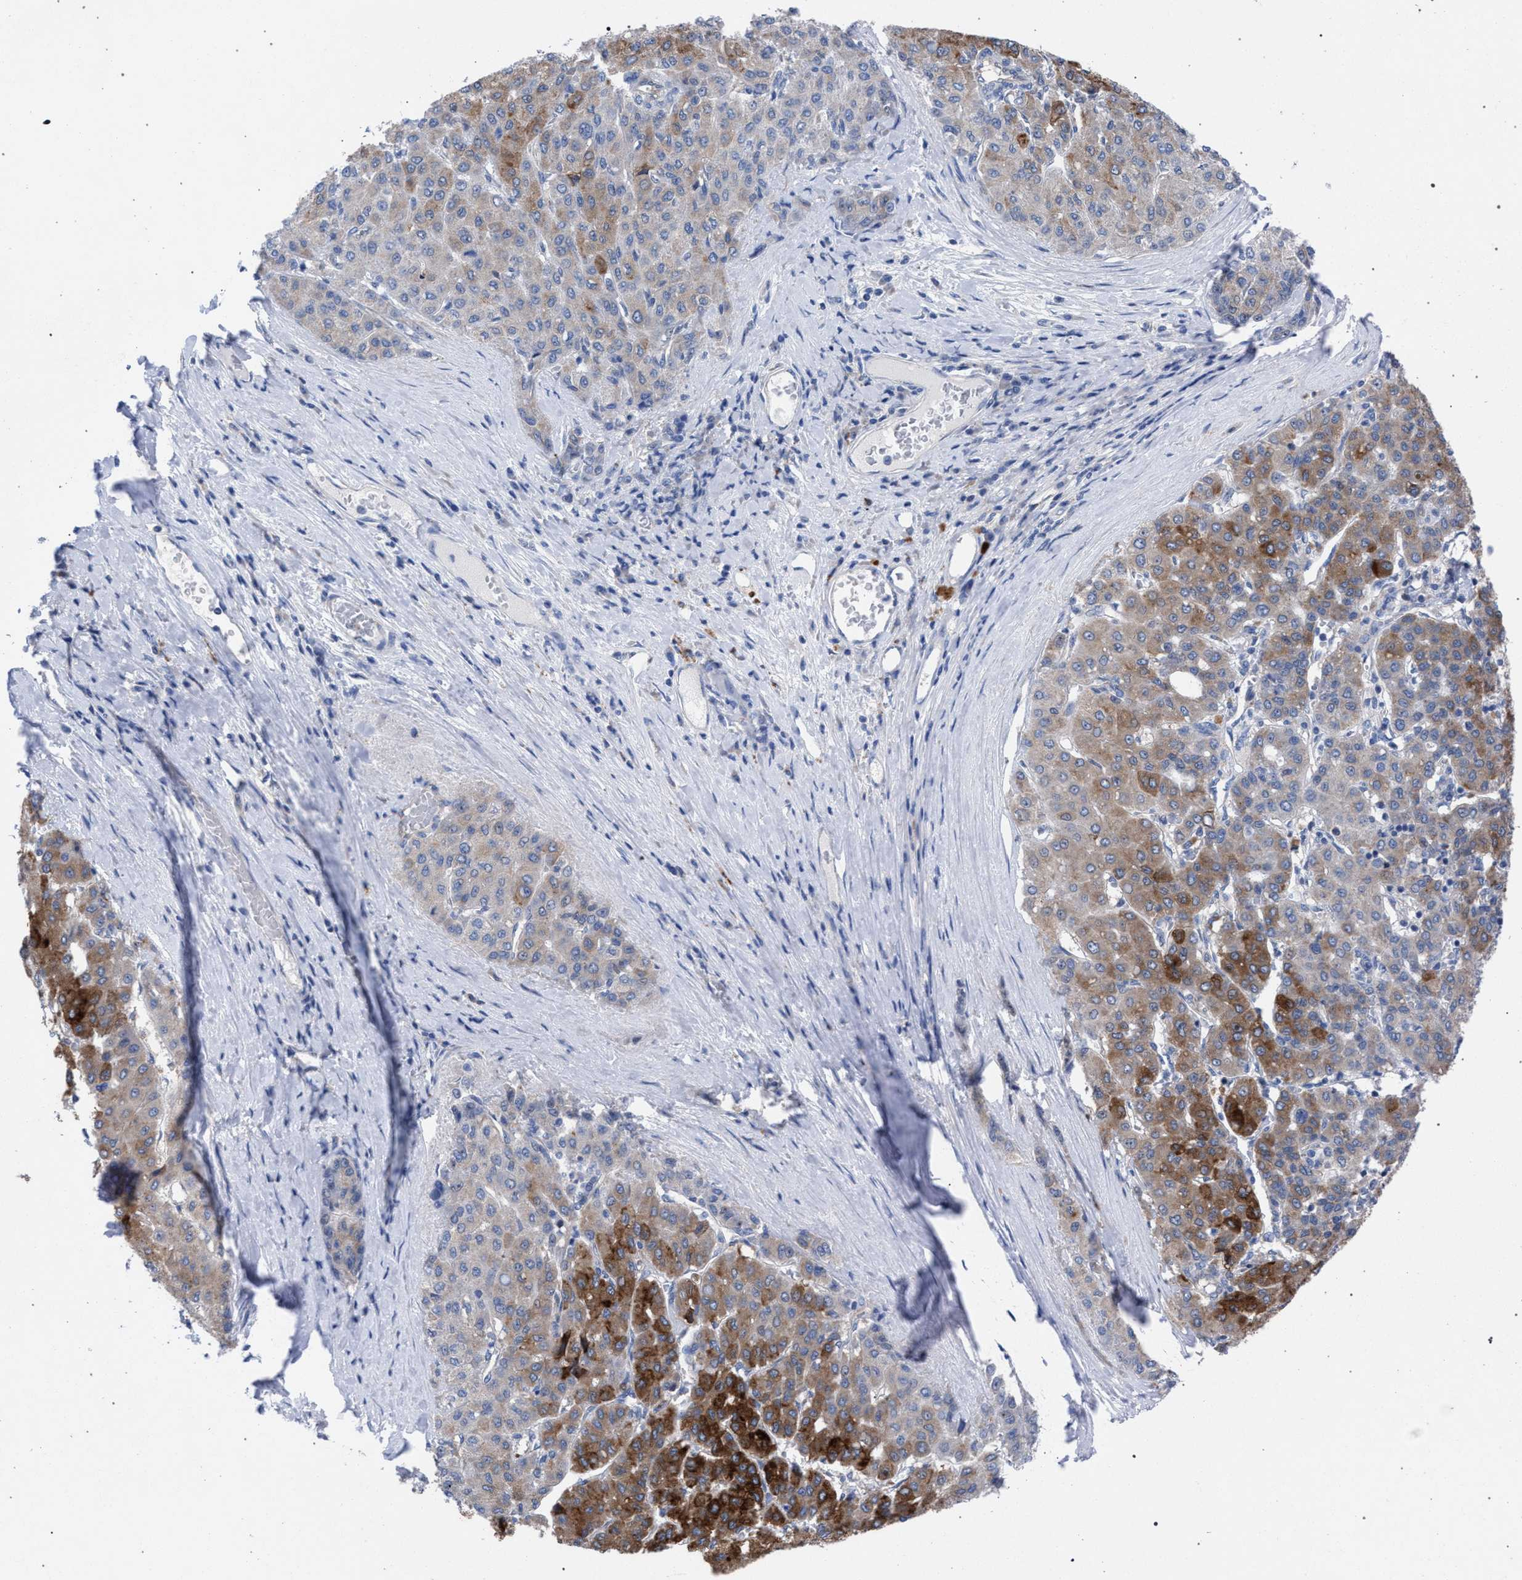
{"staining": {"intensity": "strong", "quantity": "25%-75%", "location": "cytoplasmic/membranous"}, "tissue": "liver cancer", "cell_type": "Tumor cells", "image_type": "cancer", "snomed": [{"axis": "morphology", "description": "Carcinoma, Hepatocellular, NOS"}, {"axis": "topography", "description": "Liver"}], "caption": "Approximately 25%-75% of tumor cells in hepatocellular carcinoma (liver) show strong cytoplasmic/membranous protein positivity as visualized by brown immunohistochemical staining.", "gene": "GMPR", "patient": {"sex": "male", "age": 65}}